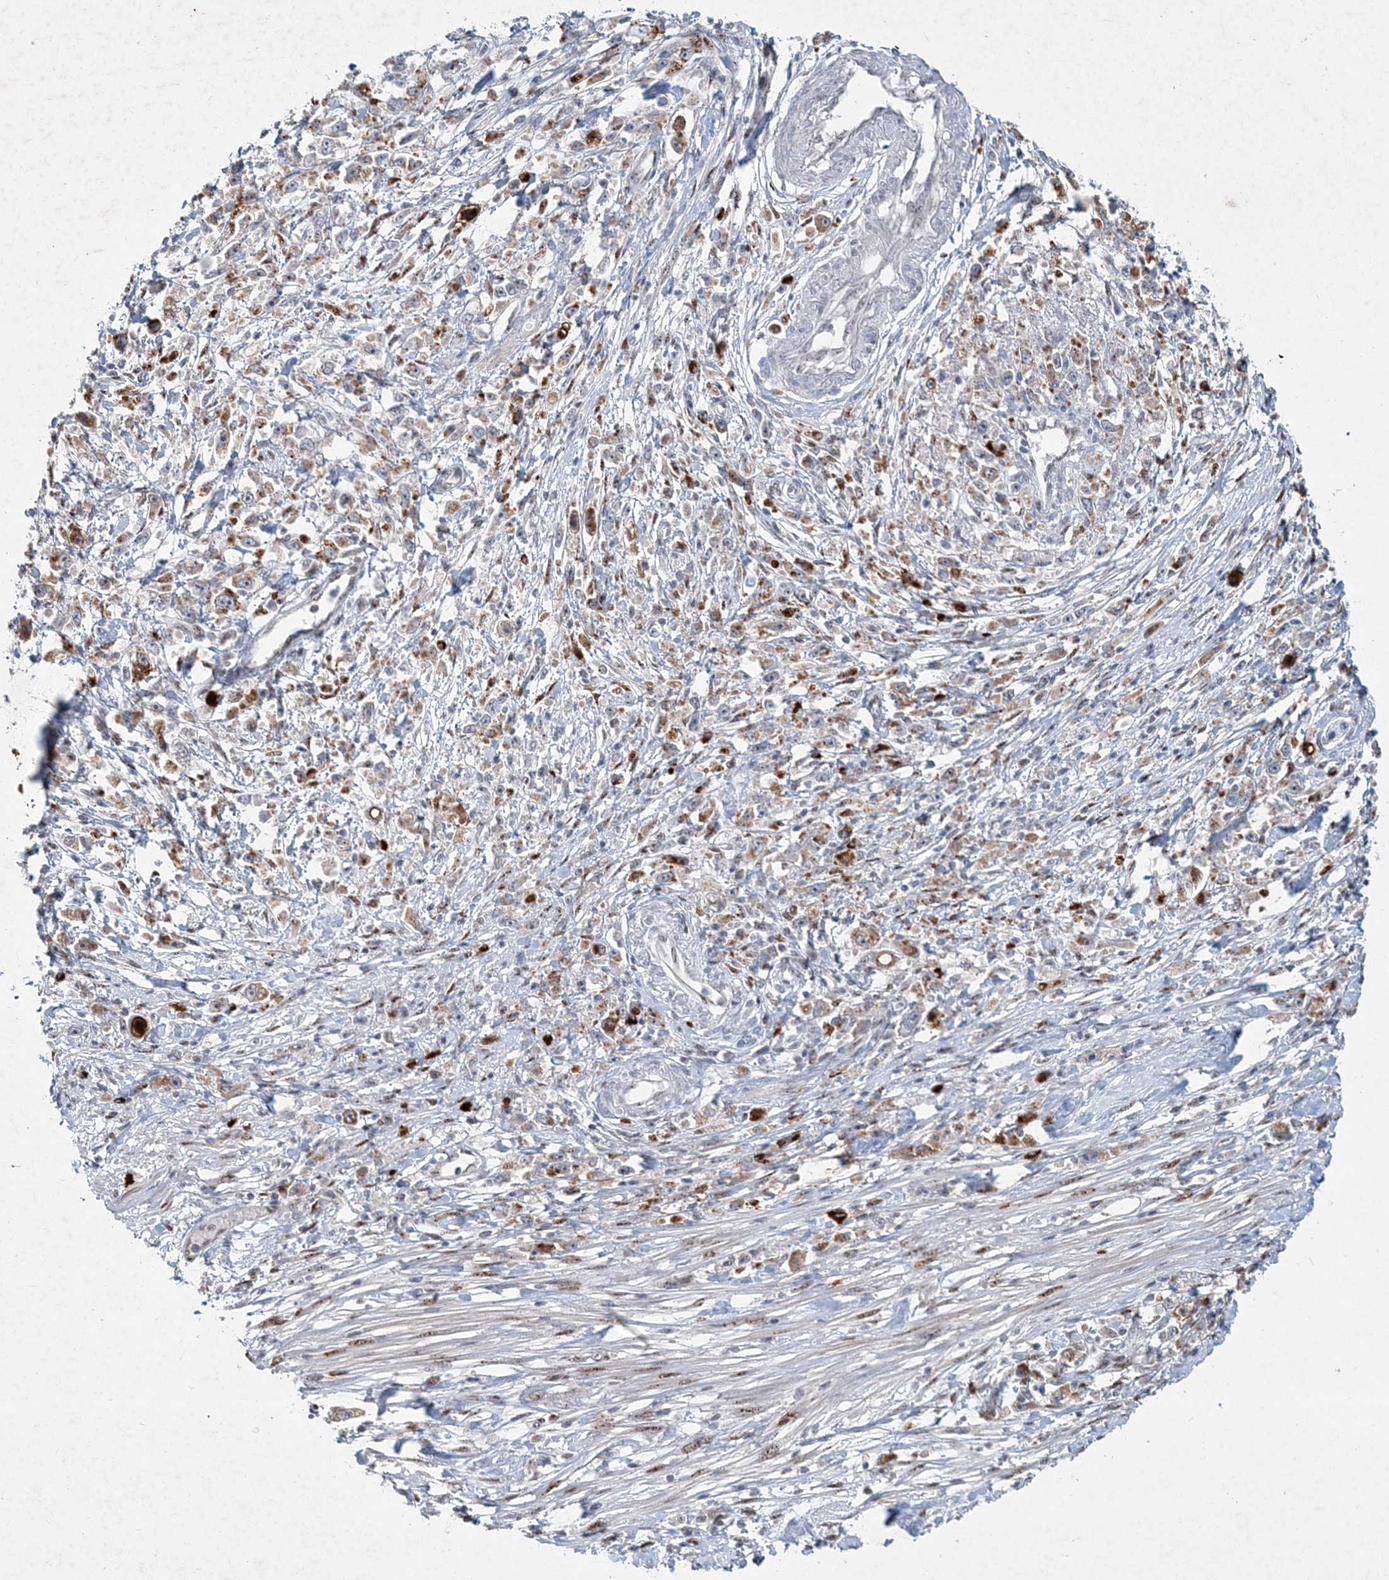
{"staining": {"intensity": "moderate", "quantity": "<25%", "location": "cytoplasmic/membranous"}, "tissue": "stomach cancer", "cell_type": "Tumor cells", "image_type": "cancer", "snomed": [{"axis": "morphology", "description": "Adenocarcinoma, NOS"}, {"axis": "topography", "description": "Stomach"}], "caption": "Tumor cells exhibit low levels of moderate cytoplasmic/membranous staining in about <25% of cells in adenocarcinoma (stomach).", "gene": "GIN1", "patient": {"sex": "female", "age": 59}}